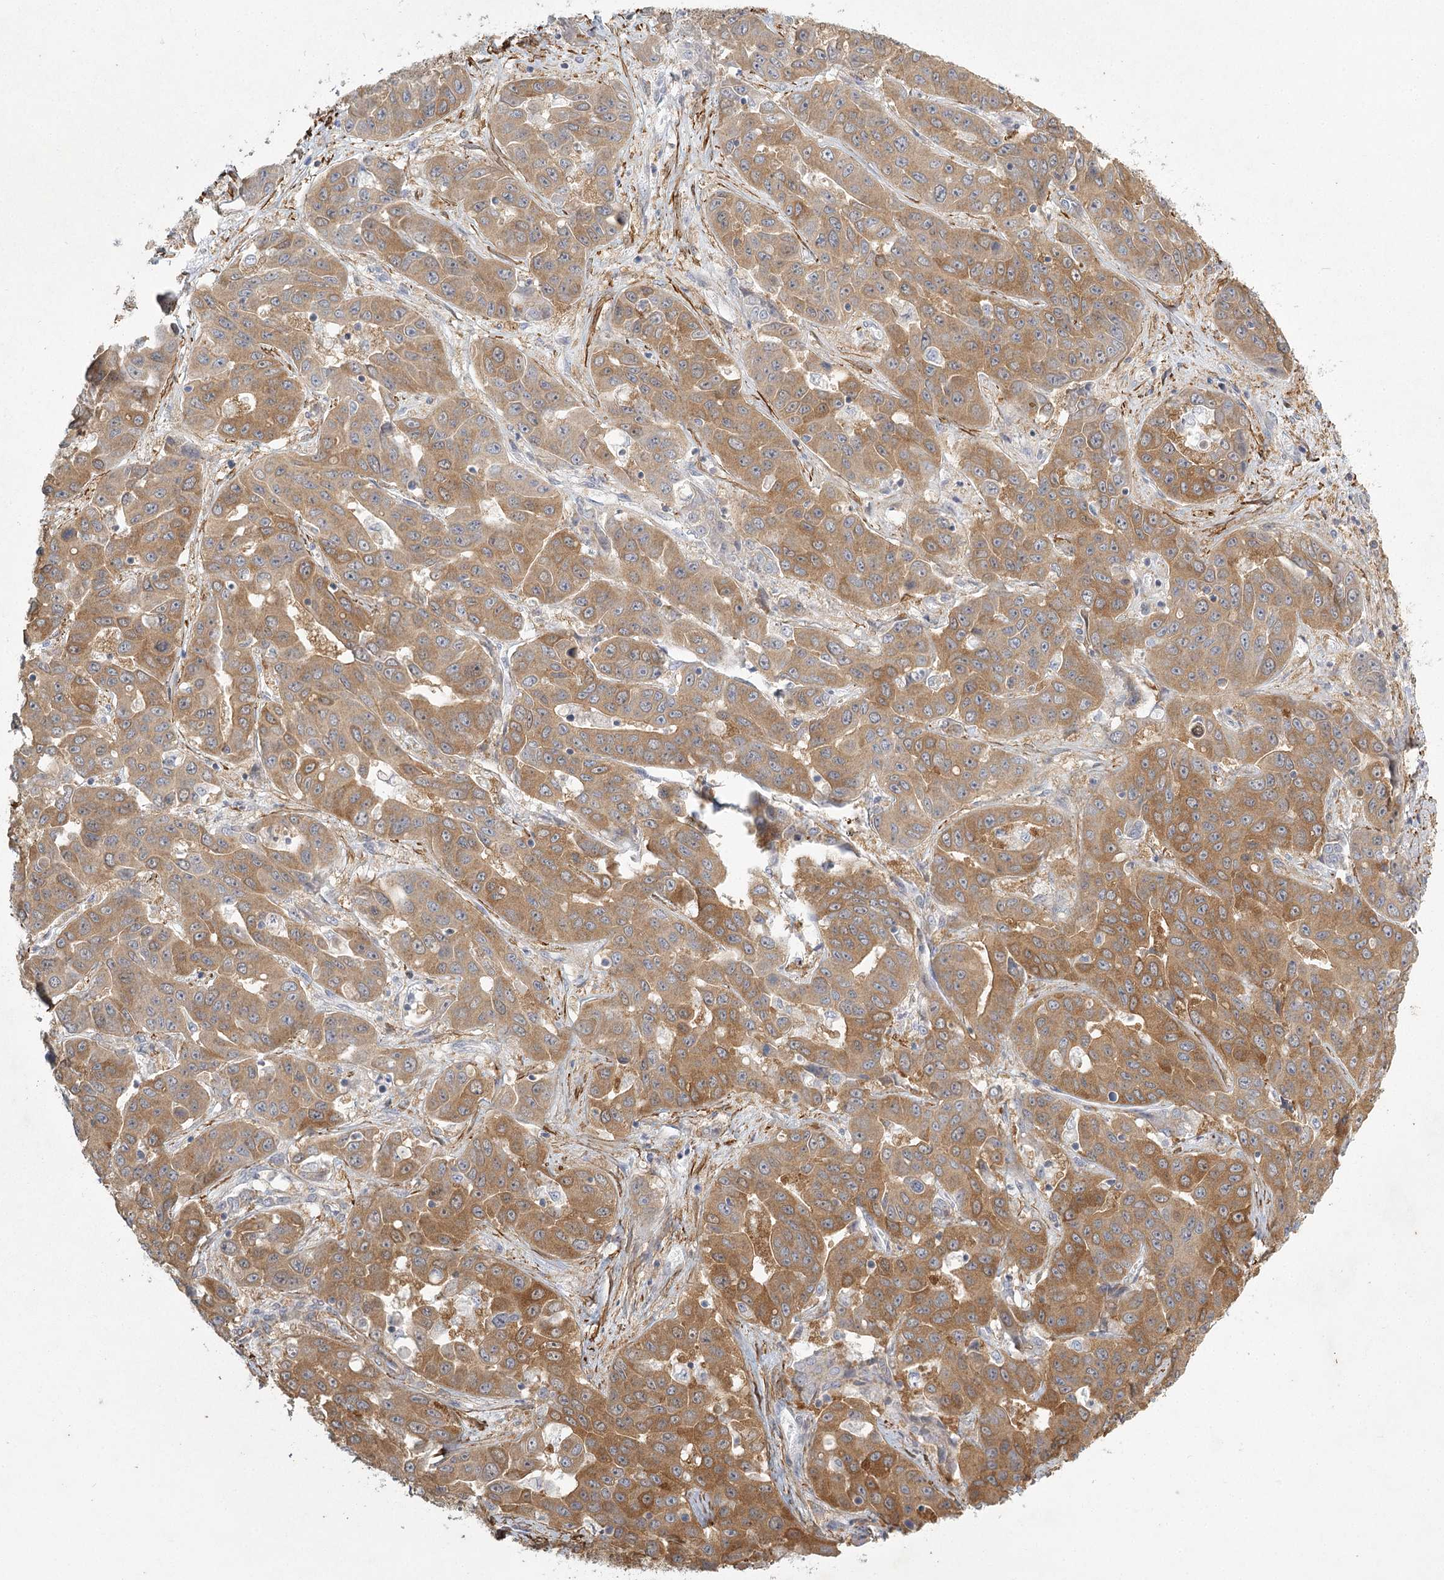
{"staining": {"intensity": "moderate", "quantity": ">75%", "location": "cytoplasmic/membranous"}, "tissue": "liver cancer", "cell_type": "Tumor cells", "image_type": "cancer", "snomed": [{"axis": "morphology", "description": "Cholangiocarcinoma"}, {"axis": "topography", "description": "Liver"}], "caption": "Immunohistochemistry (IHC) (DAB) staining of human liver cholangiocarcinoma demonstrates moderate cytoplasmic/membranous protein expression in approximately >75% of tumor cells.", "gene": "INPP4B", "patient": {"sex": "female", "age": 52}}